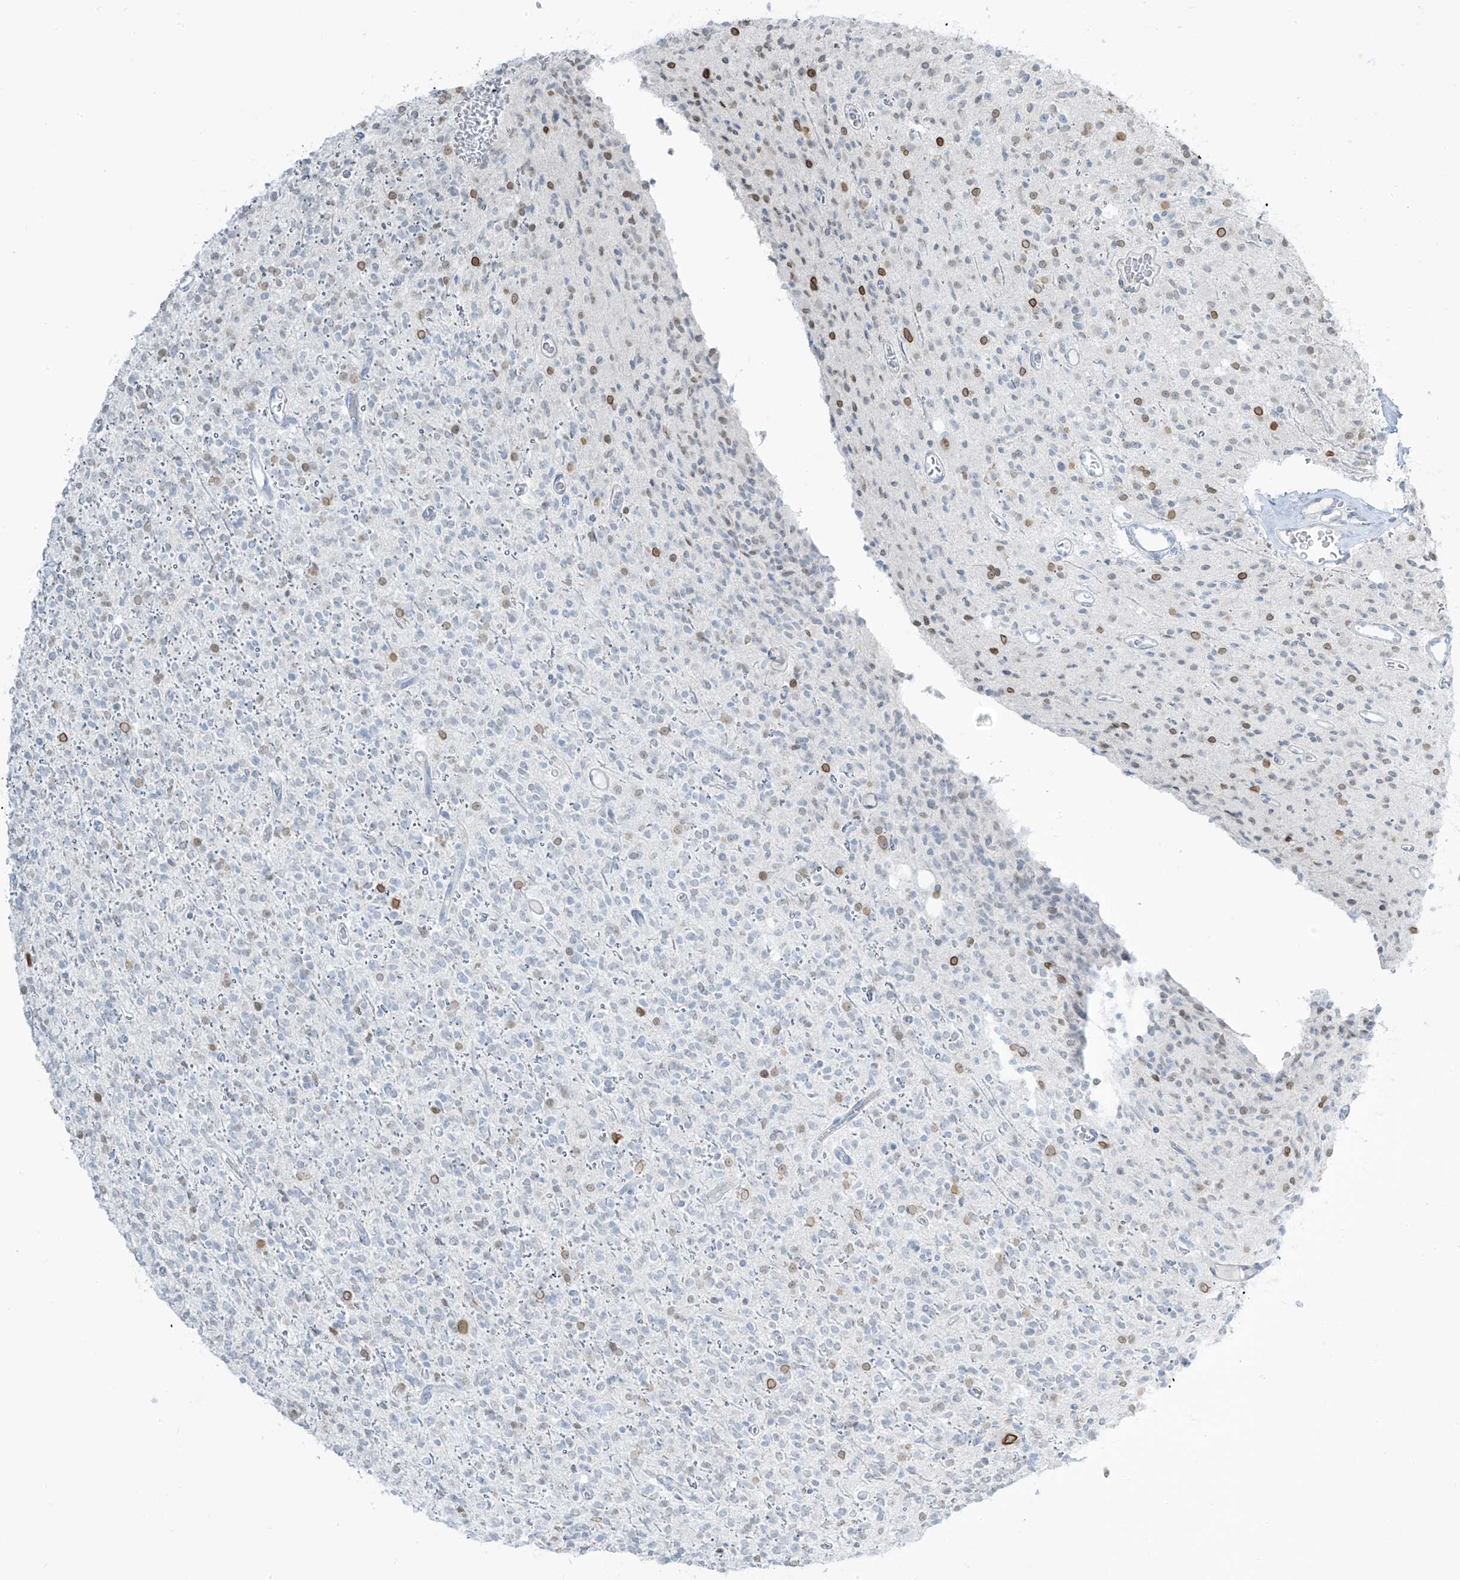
{"staining": {"intensity": "moderate", "quantity": "<25%", "location": "nuclear"}, "tissue": "glioma", "cell_type": "Tumor cells", "image_type": "cancer", "snomed": [{"axis": "morphology", "description": "Glioma, malignant, High grade"}, {"axis": "topography", "description": "Brain"}], "caption": "Immunohistochemistry (IHC) (DAB) staining of glioma reveals moderate nuclear protein expression in approximately <25% of tumor cells.", "gene": "PRDM6", "patient": {"sex": "male", "age": 34}}